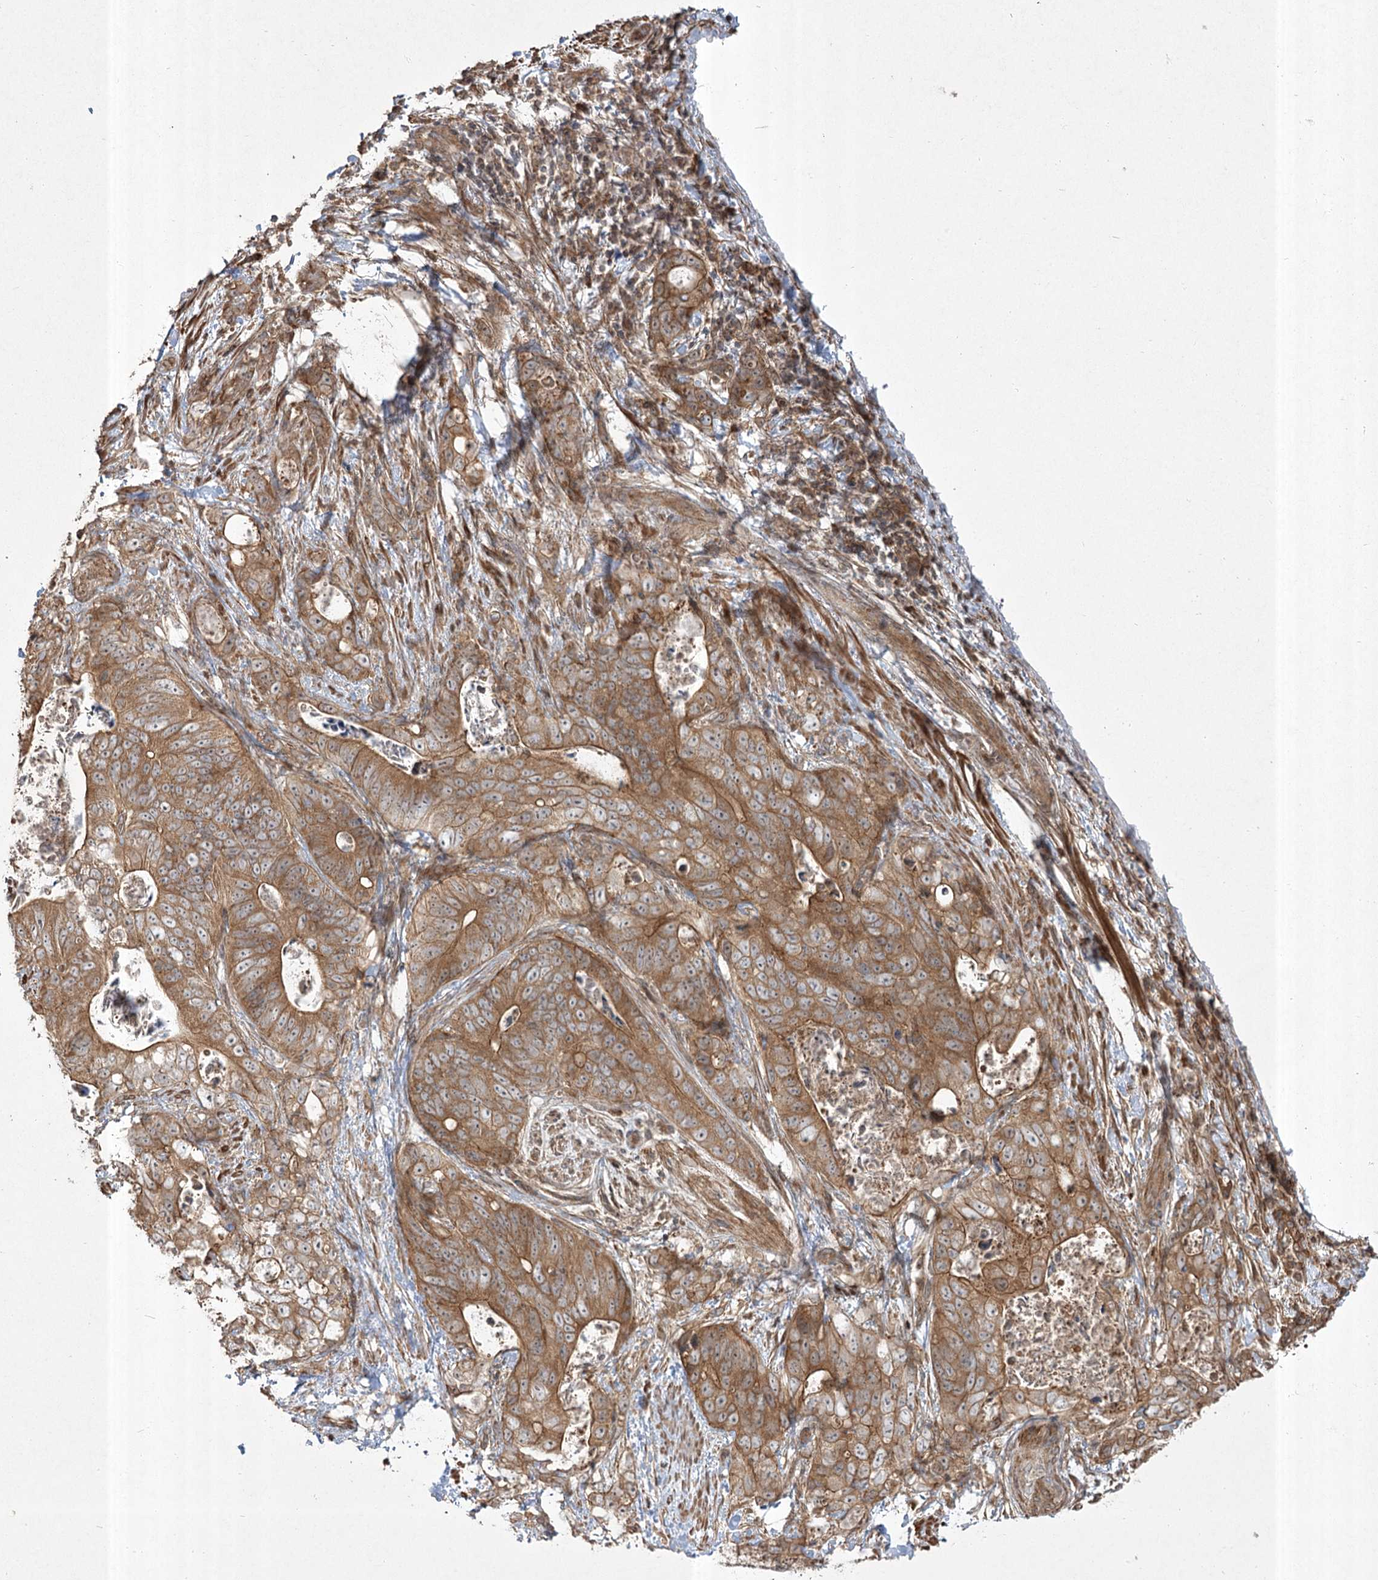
{"staining": {"intensity": "strong", "quantity": ">75%", "location": "cytoplasmic/membranous"}, "tissue": "stomach cancer", "cell_type": "Tumor cells", "image_type": "cancer", "snomed": [{"axis": "morphology", "description": "Normal tissue, NOS"}, {"axis": "morphology", "description": "Adenocarcinoma, NOS"}, {"axis": "topography", "description": "Stomach"}], "caption": "Stomach cancer (adenocarcinoma) stained for a protein (brown) demonstrates strong cytoplasmic/membranous positive expression in about >75% of tumor cells.", "gene": "CPLANE1", "patient": {"sex": "female", "age": 89}}